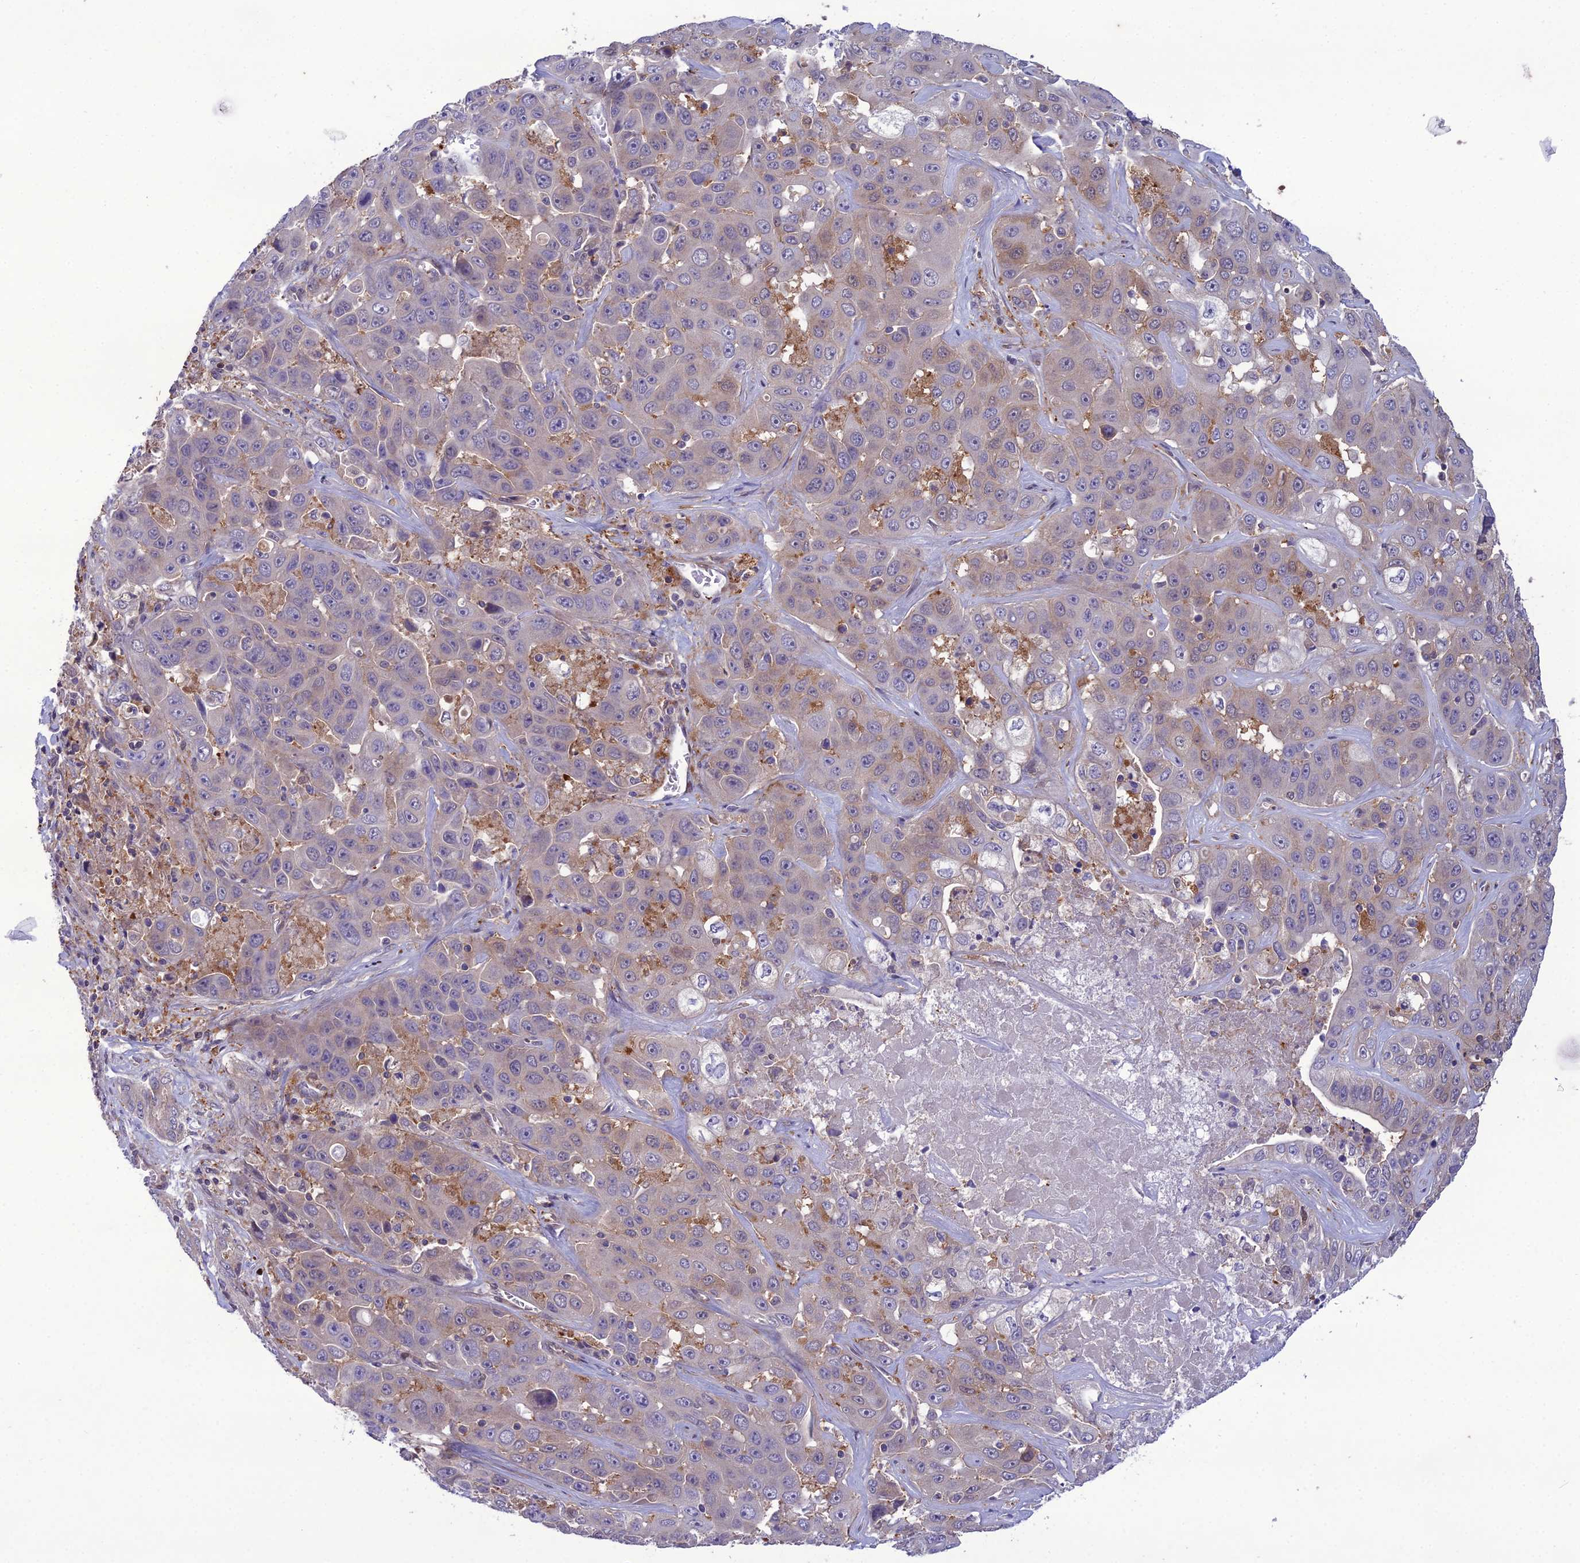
{"staining": {"intensity": "negative", "quantity": "none", "location": "none"}, "tissue": "liver cancer", "cell_type": "Tumor cells", "image_type": "cancer", "snomed": [{"axis": "morphology", "description": "Cholangiocarcinoma"}, {"axis": "topography", "description": "Liver"}], "caption": "Photomicrograph shows no significant protein positivity in tumor cells of liver cancer (cholangiocarcinoma). (Brightfield microscopy of DAB immunohistochemistry (IHC) at high magnification).", "gene": "GDF6", "patient": {"sex": "female", "age": 52}}